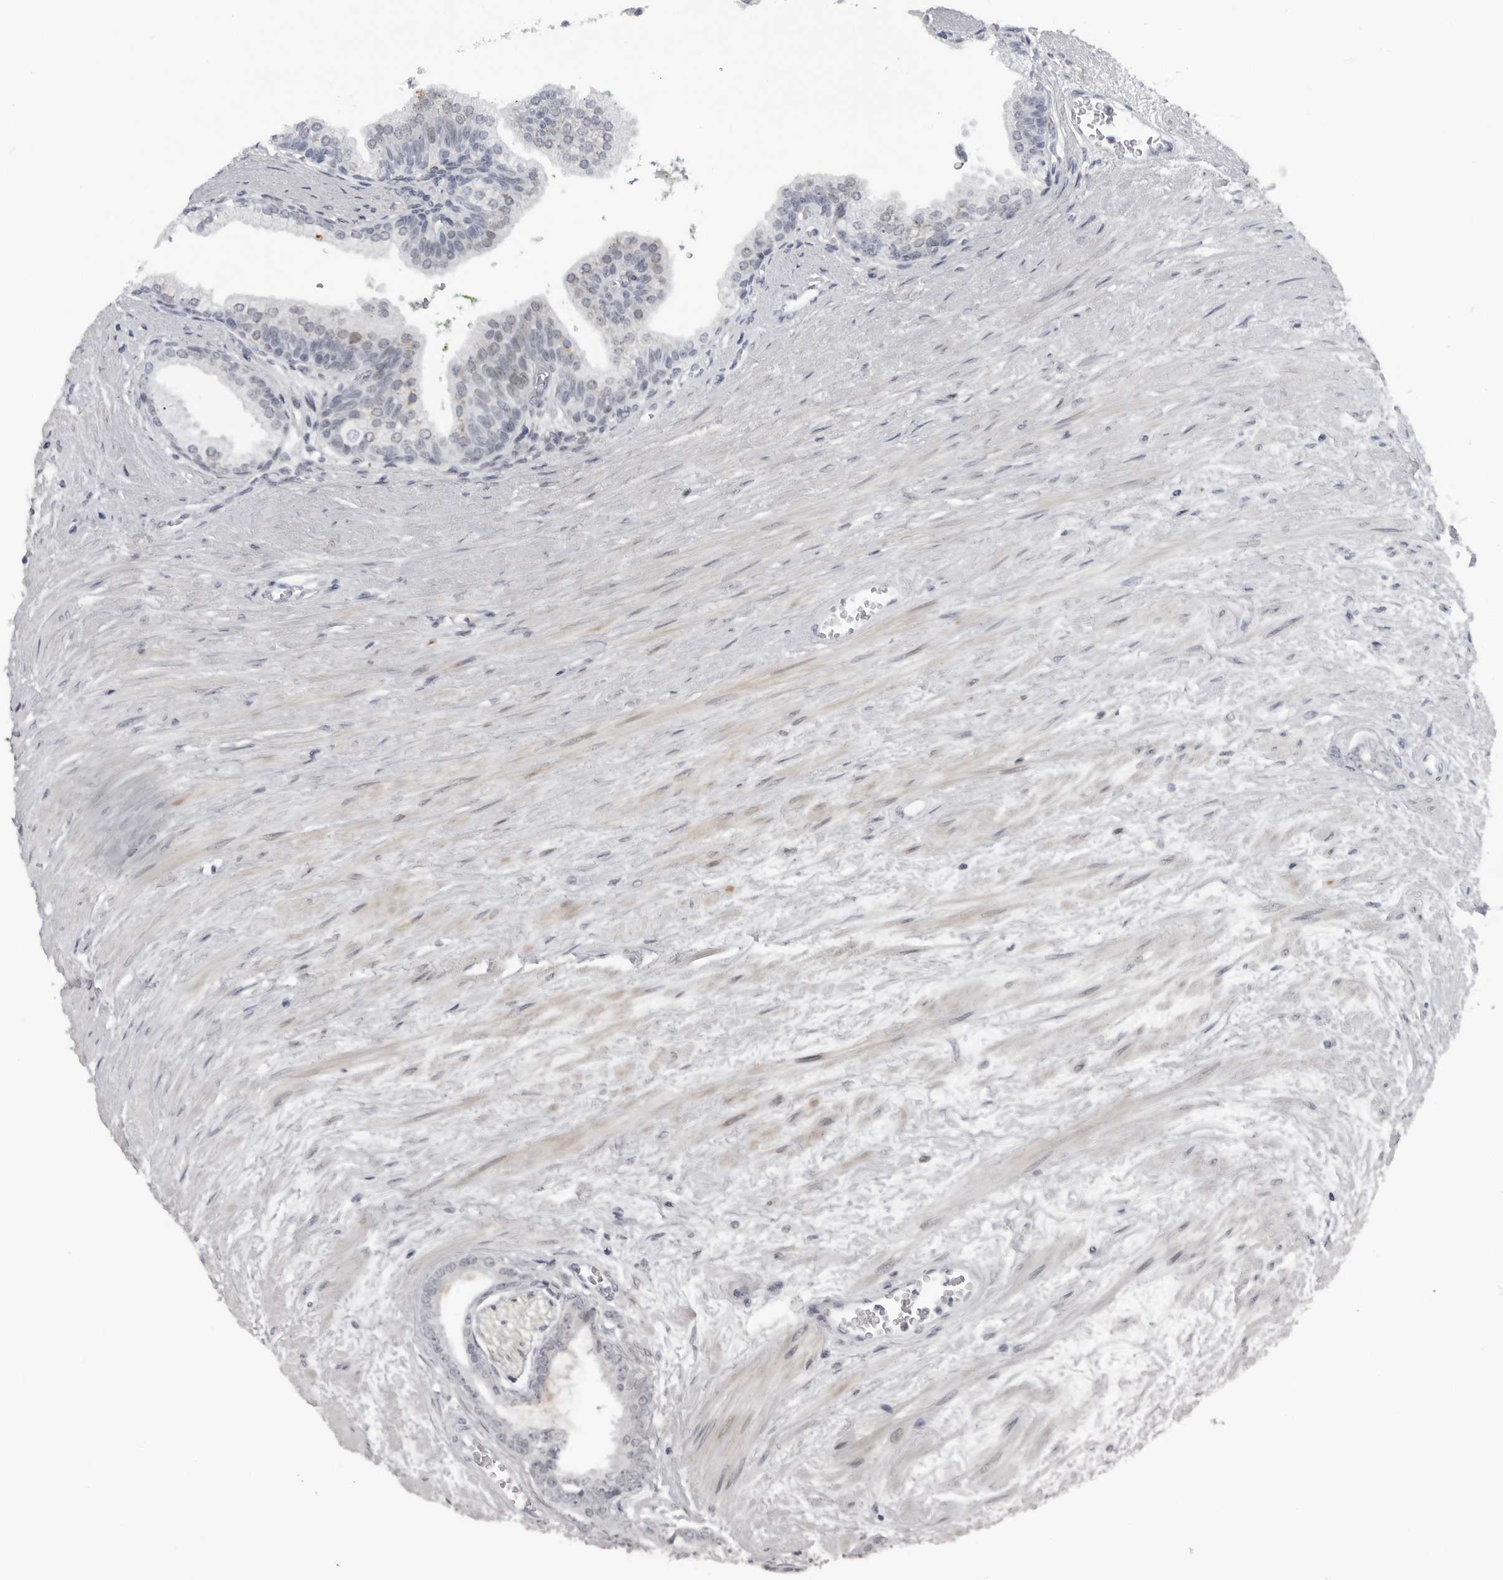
{"staining": {"intensity": "negative", "quantity": "none", "location": "none"}, "tissue": "prostate cancer", "cell_type": "Tumor cells", "image_type": "cancer", "snomed": [{"axis": "morphology", "description": "Adenocarcinoma, Low grade"}, {"axis": "topography", "description": "Prostate"}], "caption": "DAB (3,3'-diaminobenzidine) immunohistochemical staining of prostate cancer (low-grade adenocarcinoma) exhibits no significant positivity in tumor cells. (Brightfield microscopy of DAB immunohistochemistry (IHC) at high magnification).", "gene": "MAF", "patient": {"sex": "male", "age": 60}}